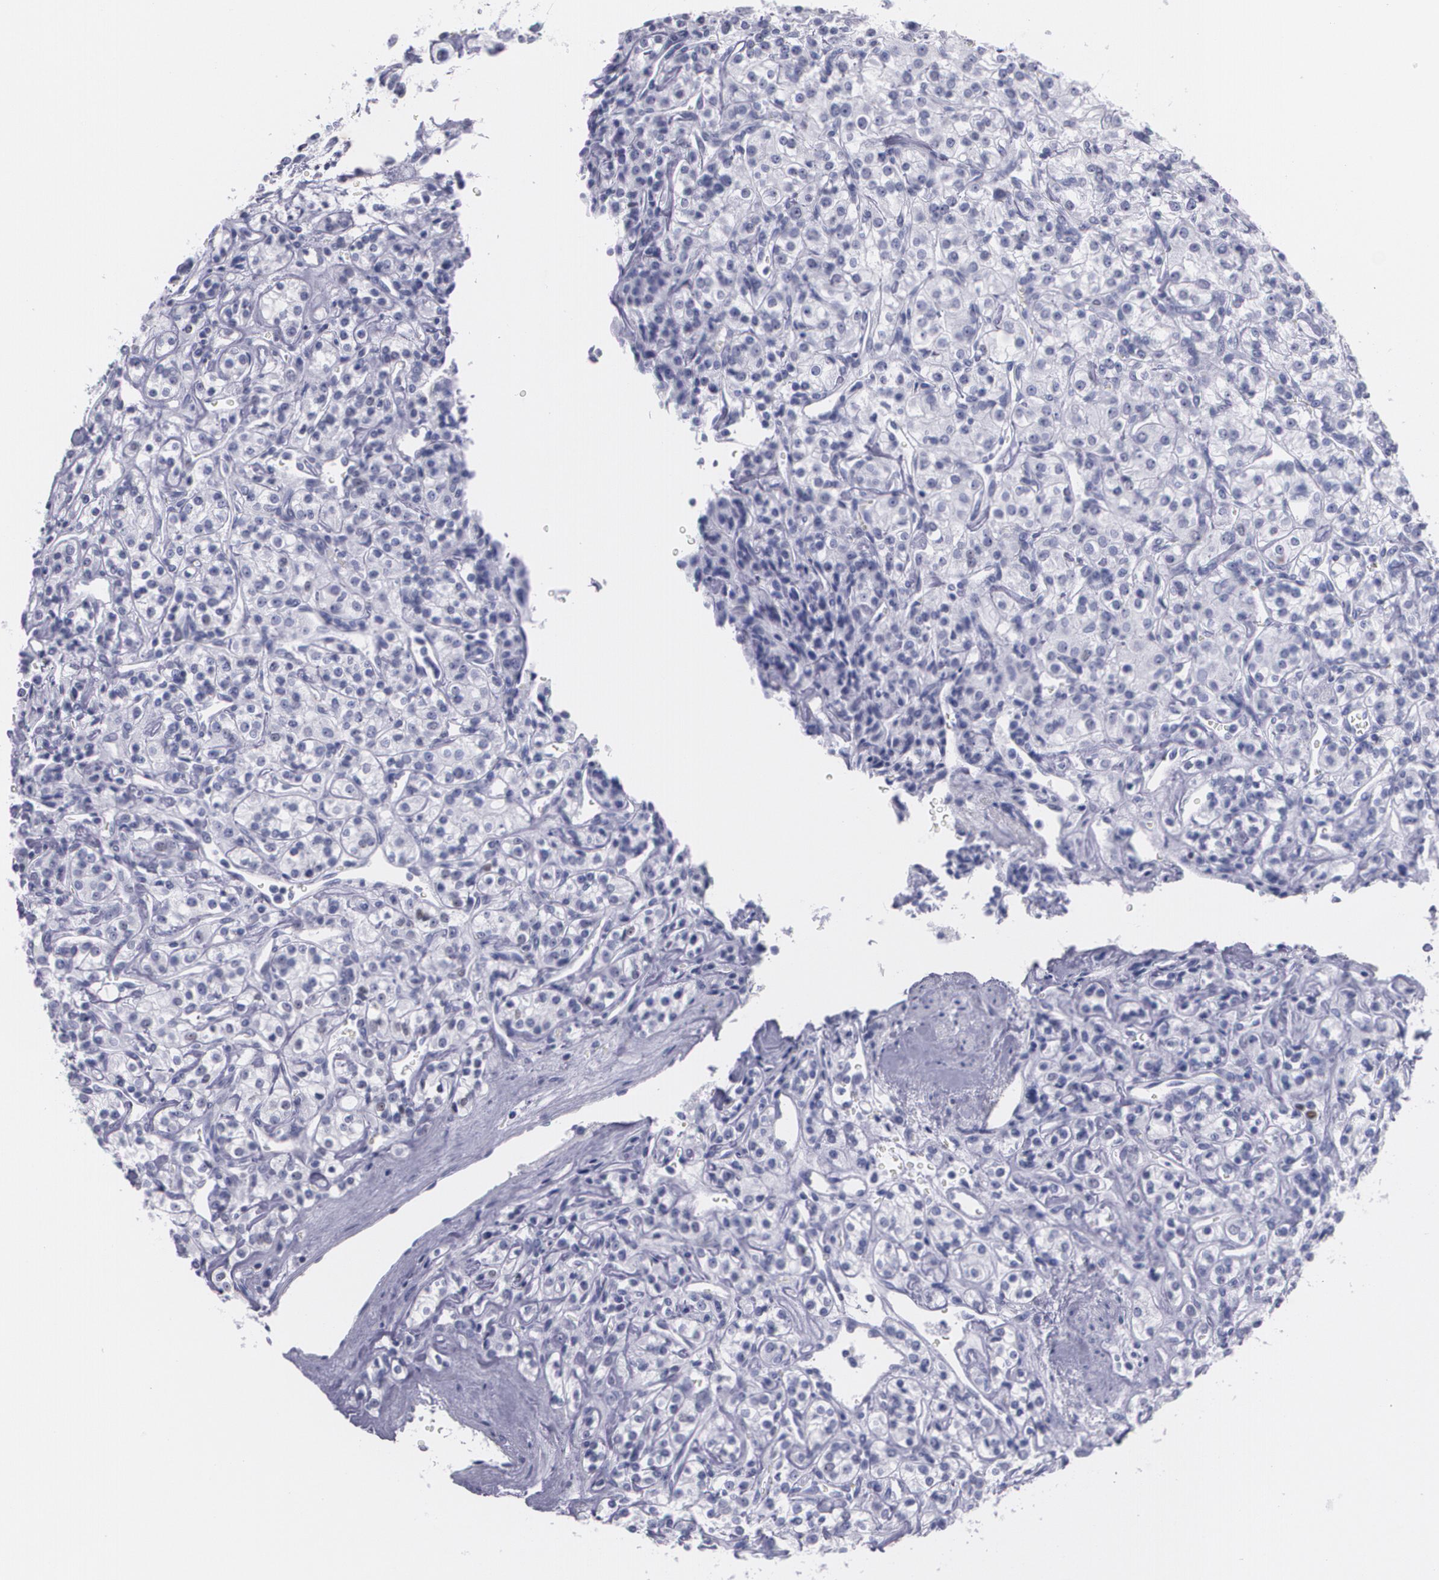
{"staining": {"intensity": "negative", "quantity": "none", "location": "none"}, "tissue": "renal cancer", "cell_type": "Tumor cells", "image_type": "cancer", "snomed": [{"axis": "morphology", "description": "Adenocarcinoma, NOS"}, {"axis": "topography", "description": "Kidney"}], "caption": "Protein analysis of renal adenocarcinoma exhibits no significant positivity in tumor cells.", "gene": "TP53", "patient": {"sex": "male", "age": 77}}